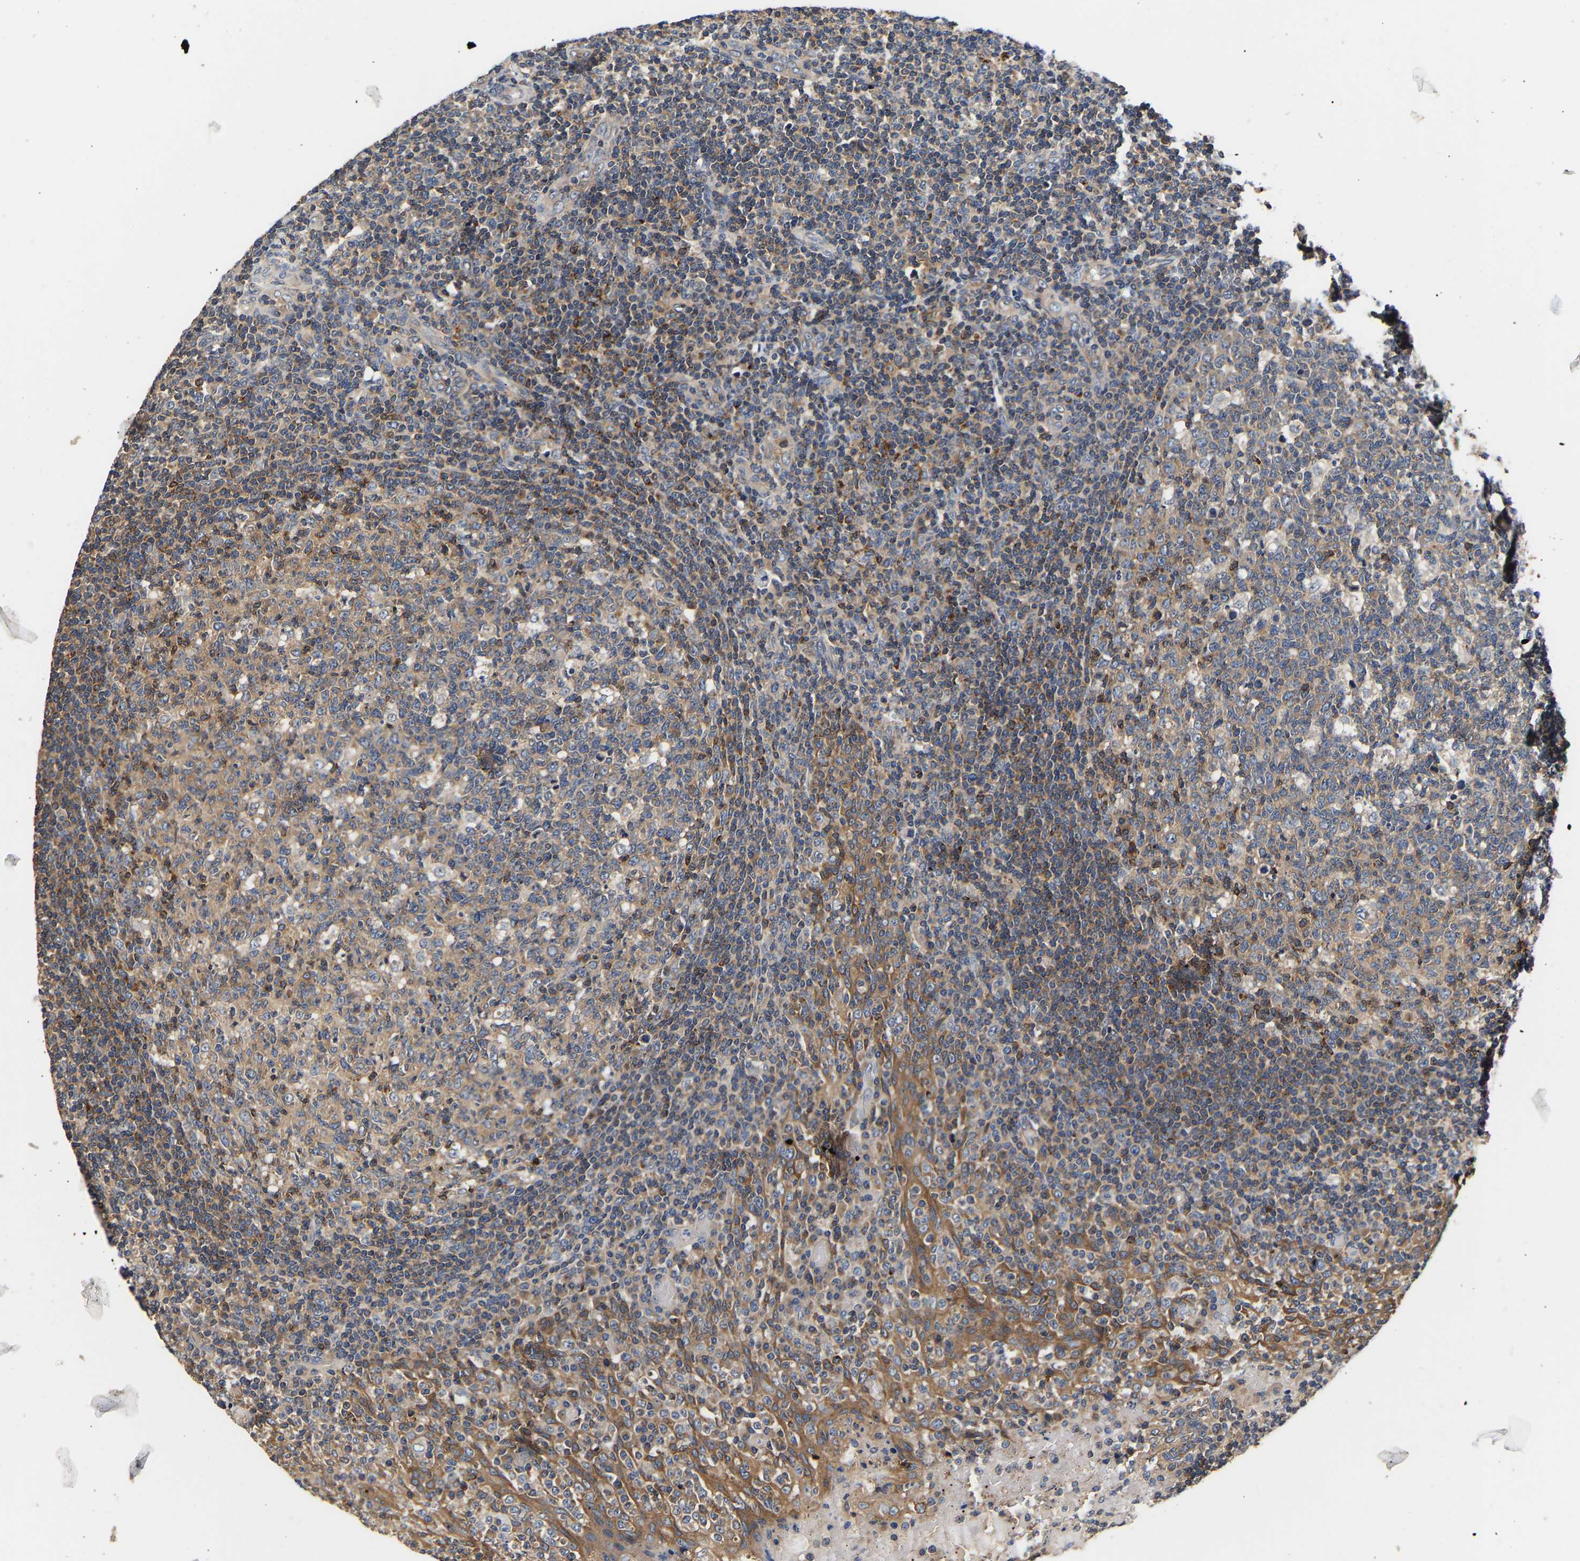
{"staining": {"intensity": "weak", "quantity": ">75%", "location": "cytoplasmic/membranous"}, "tissue": "tonsil", "cell_type": "Germinal center cells", "image_type": "normal", "snomed": [{"axis": "morphology", "description": "Normal tissue, NOS"}, {"axis": "topography", "description": "Tonsil"}], "caption": "Approximately >75% of germinal center cells in benign human tonsil reveal weak cytoplasmic/membranous protein expression as visualized by brown immunohistochemical staining.", "gene": "LRBA", "patient": {"sex": "female", "age": 19}}